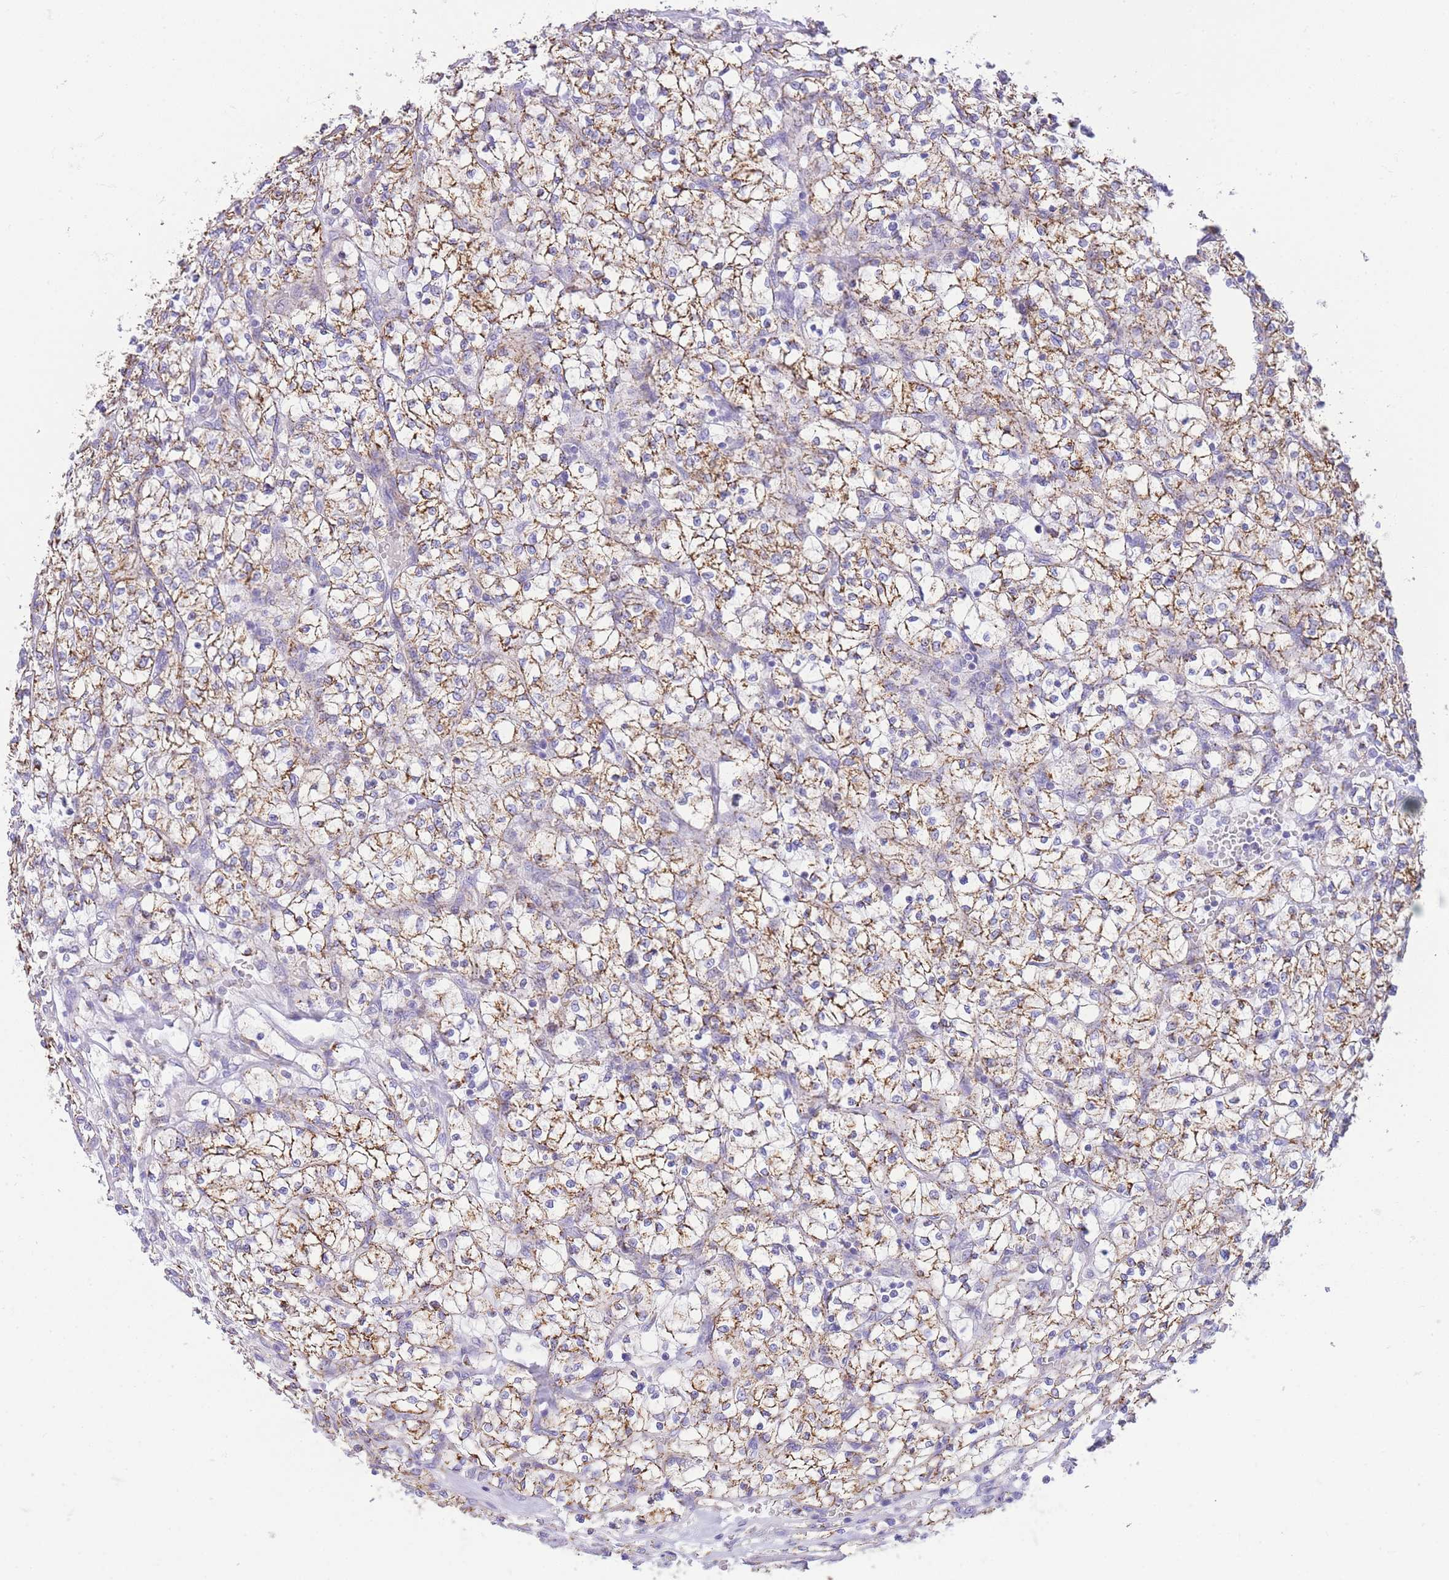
{"staining": {"intensity": "moderate", "quantity": ">75%", "location": "cytoplasmic/membranous"}, "tissue": "renal cancer", "cell_type": "Tumor cells", "image_type": "cancer", "snomed": [{"axis": "morphology", "description": "Adenocarcinoma, NOS"}, {"axis": "topography", "description": "Kidney"}], "caption": "Brown immunohistochemical staining in human adenocarcinoma (renal) displays moderate cytoplasmic/membranous positivity in about >75% of tumor cells.", "gene": "ACSM4", "patient": {"sex": "female", "age": 64}}